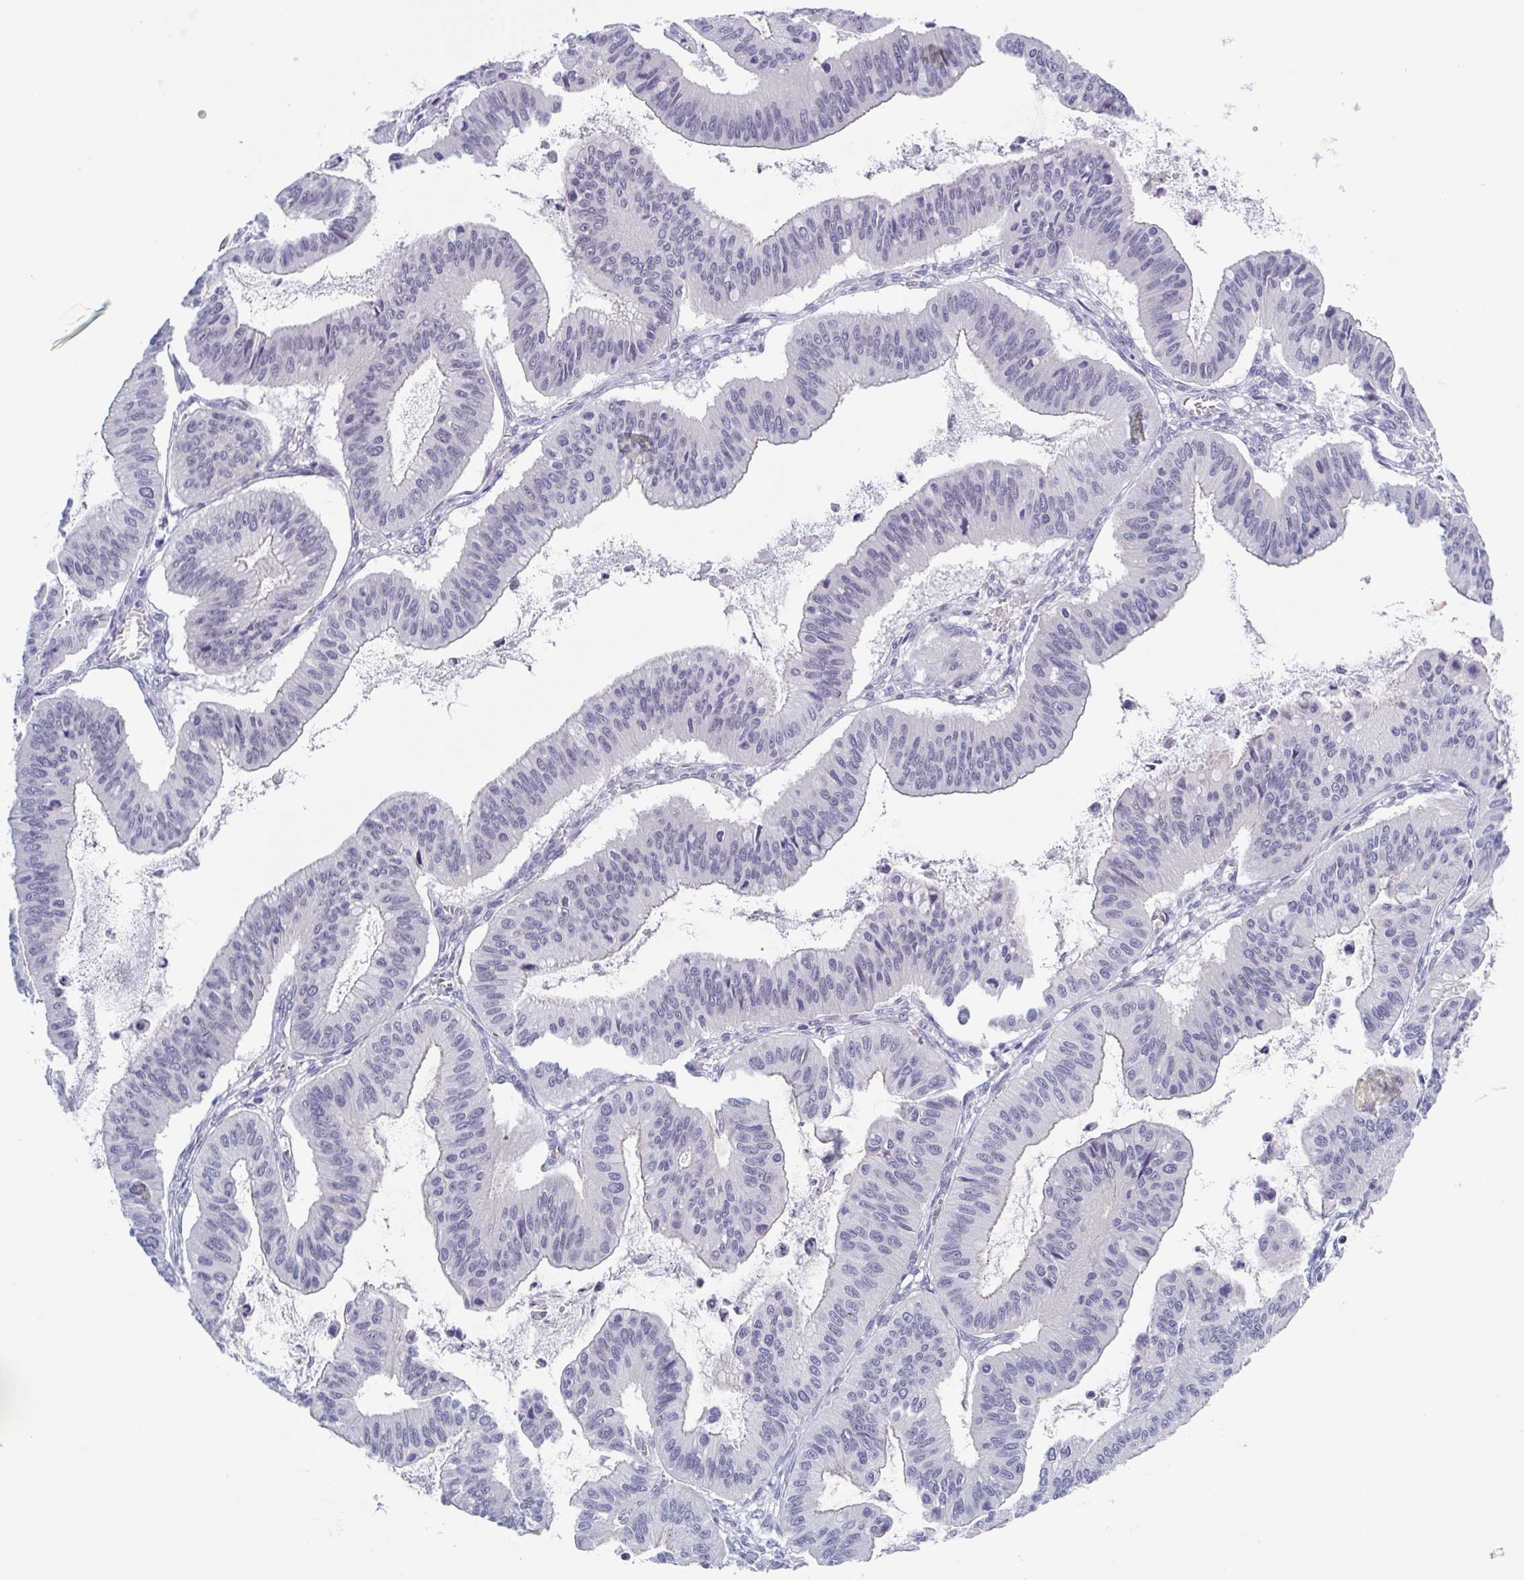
{"staining": {"intensity": "negative", "quantity": "none", "location": "none"}, "tissue": "ovarian cancer", "cell_type": "Tumor cells", "image_type": "cancer", "snomed": [{"axis": "morphology", "description": "Cystadenocarcinoma, mucinous, NOS"}, {"axis": "topography", "description": "Ovary"}], "caption": "This is an IHC histopathology image of human ovarian cancer. There is no staining in tumor cells.", "gene": "ZFP64", "patient": {"sex": "female", "age": 72}}